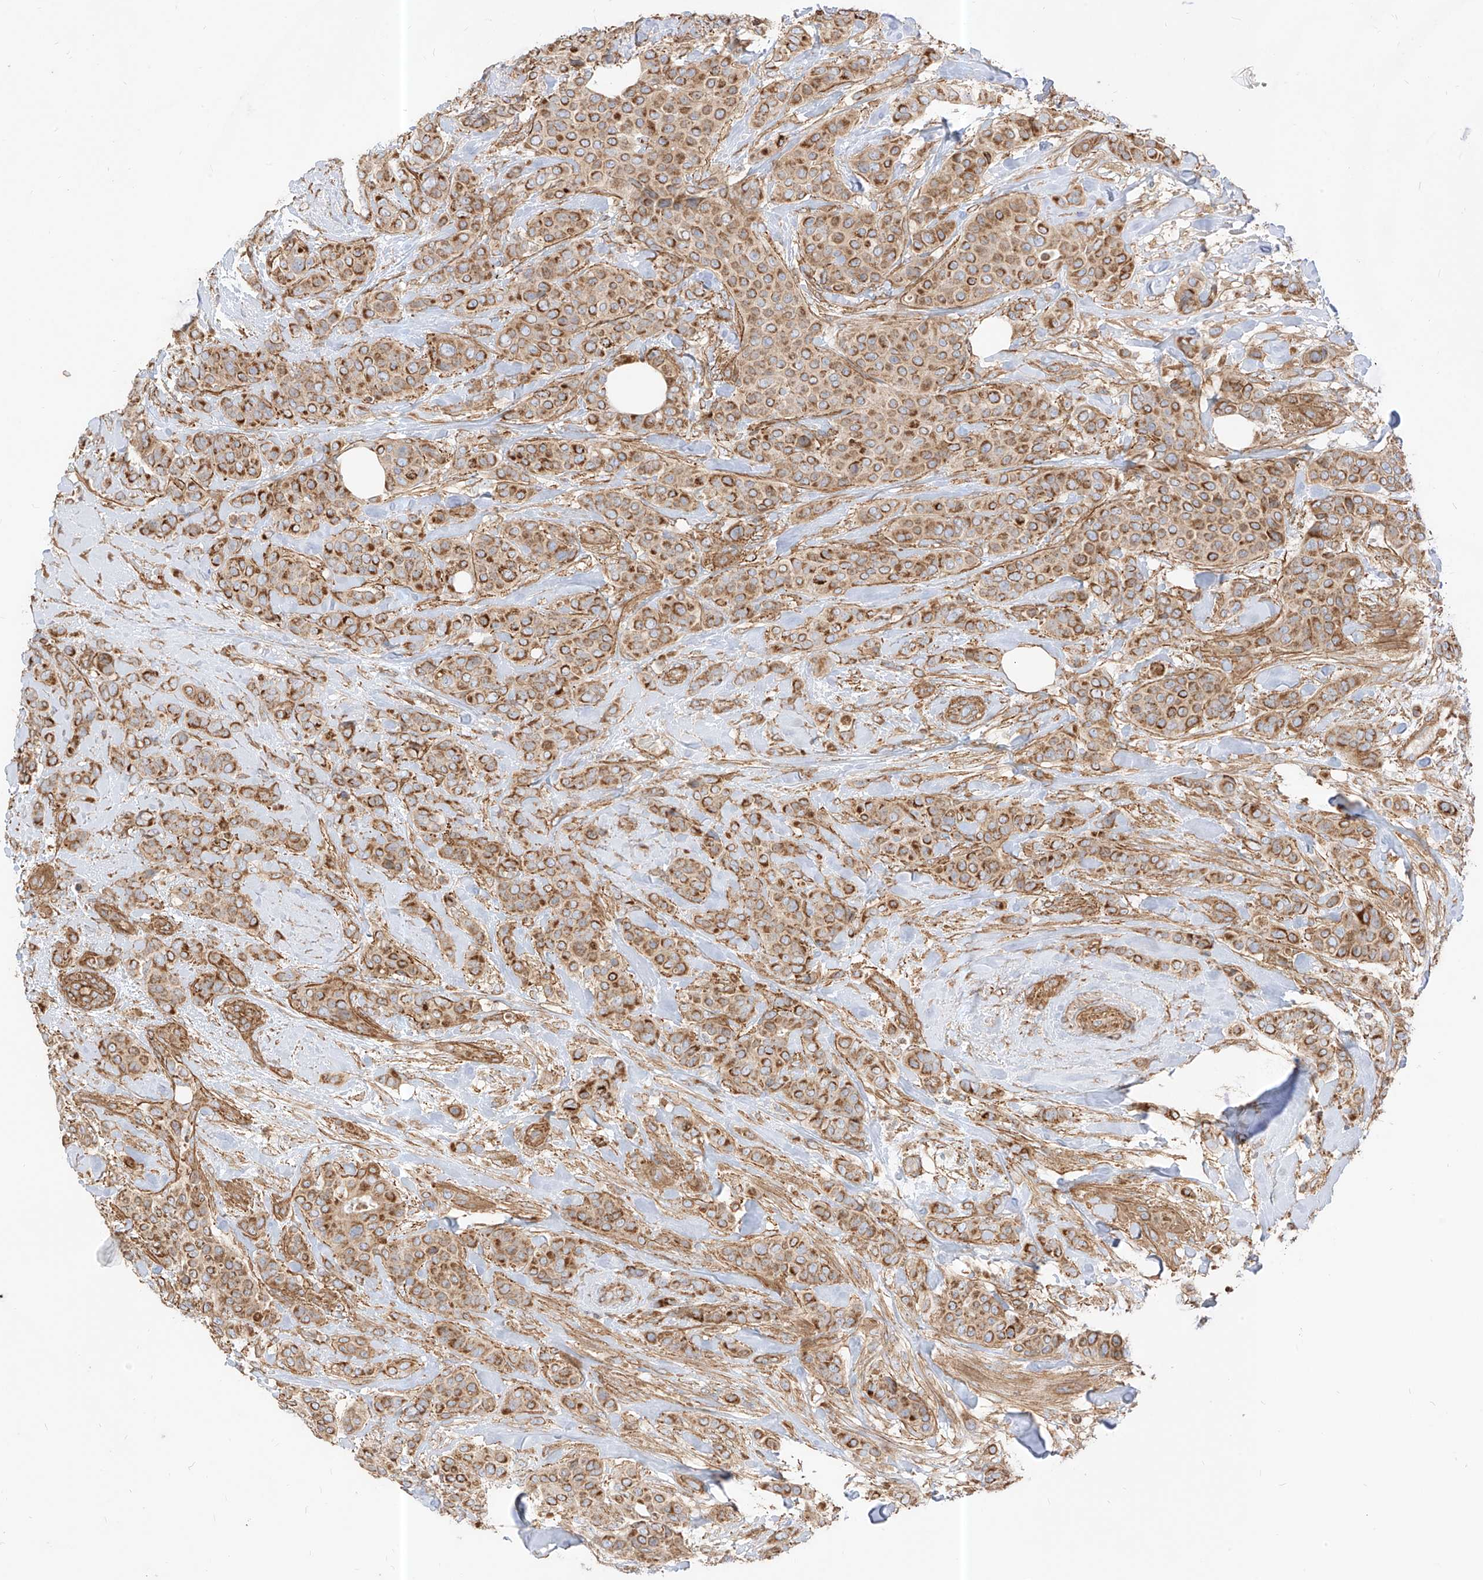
{"staining": {"intensity": "moderate", "quantity": ">75%", "location": "cytoplasmic/membranous"}, "tissue": "breast cancer", "cell_type": "Tumor cells", "image_type": "cancer", "snomed": [{"axis": "morphology", "description": "Lobular carcinoma"}, {"axis": "topography", "description": "Breast"}], "caption": "Tumor cells show medium levels of moderate cytoplasmic/membranous positivity in approximately >75% of cells in breast cancer (lobular carcinoma).", "gene": "PLCL1", "patient": {"sex": "female", "age": 51}}